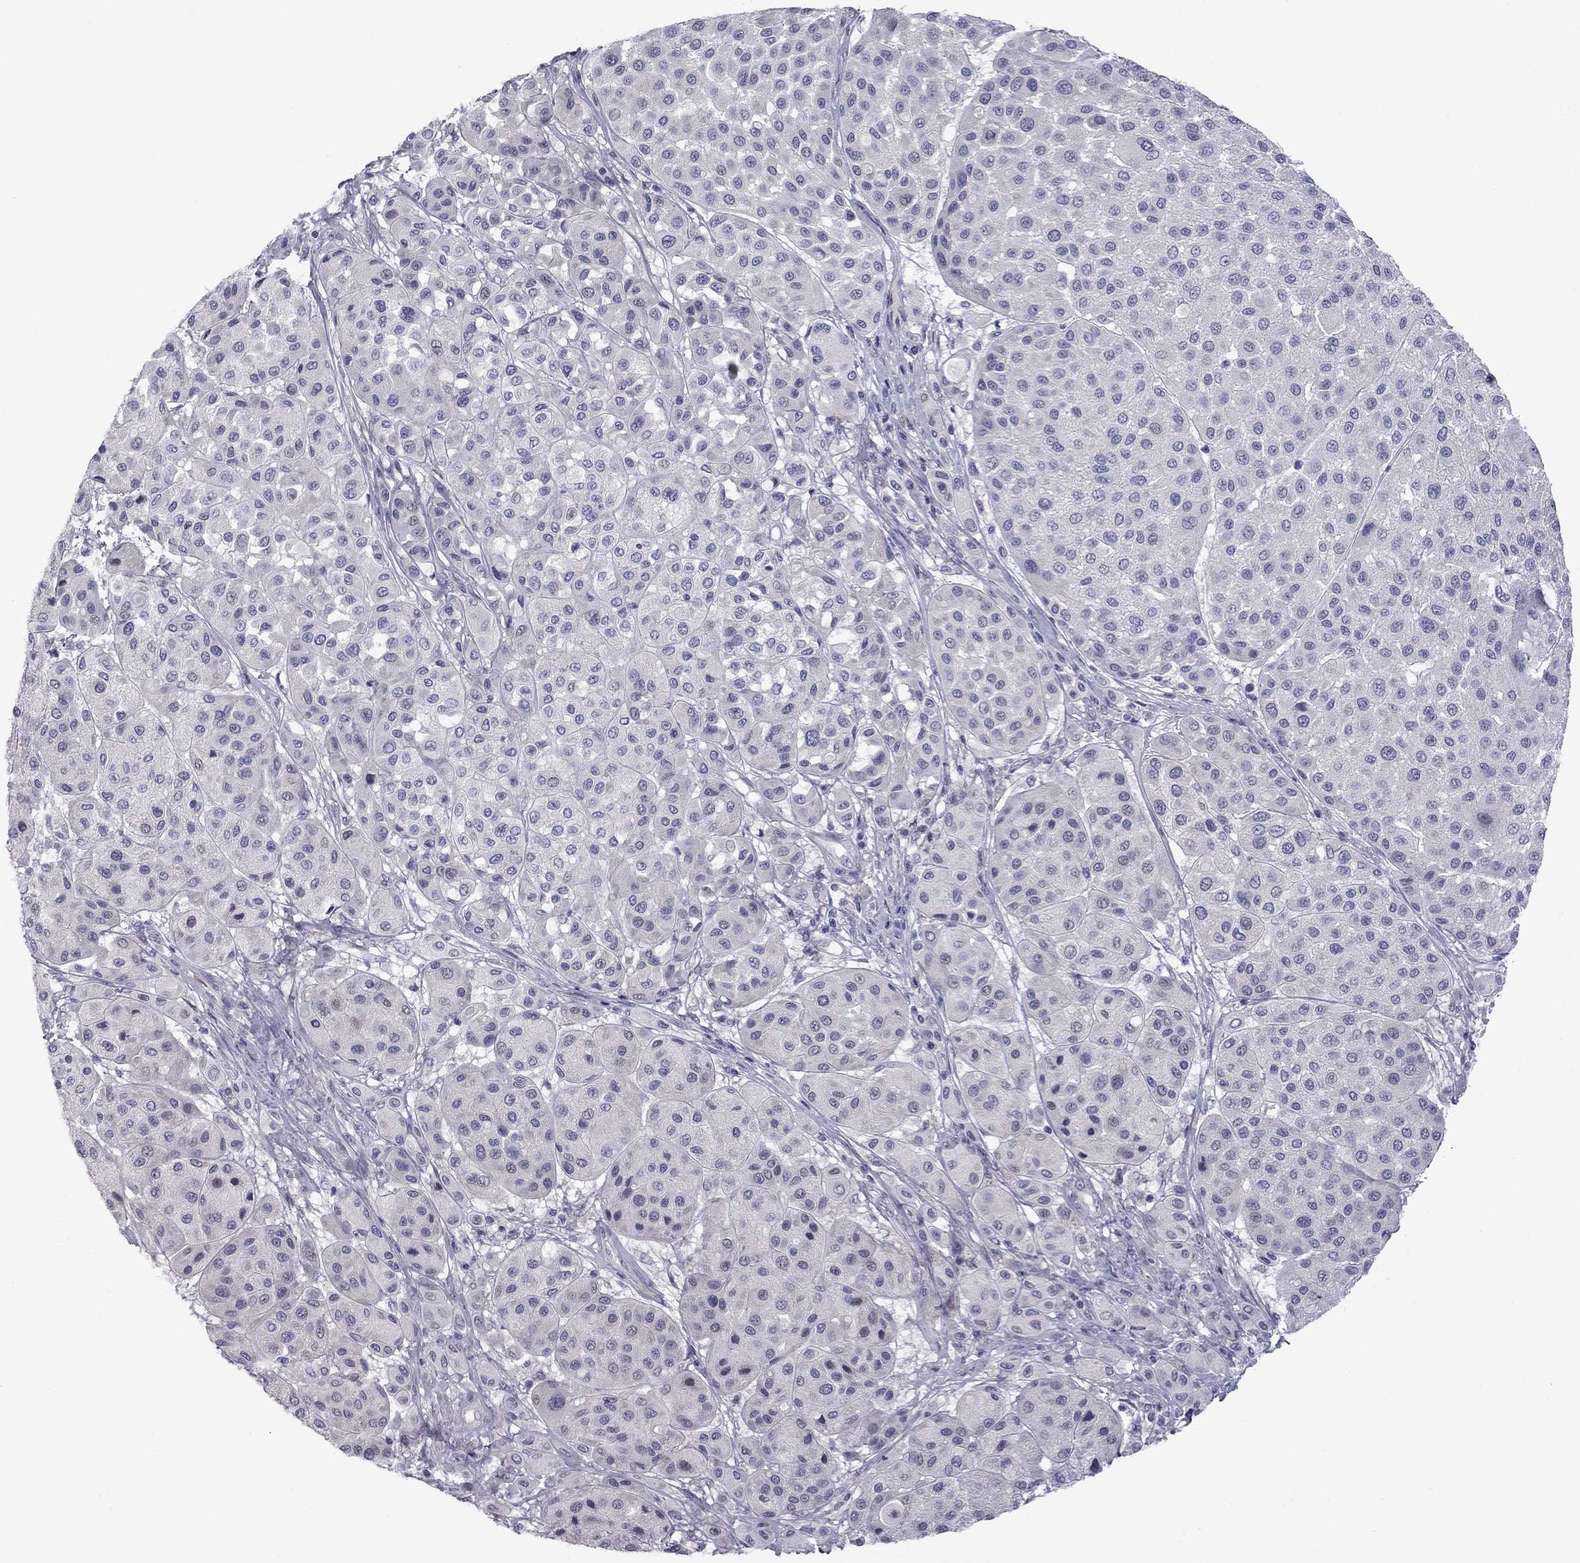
{"staining": {"intensity": "negative", "quantity": "none", "location": "none"}, "tissue": "melanoma", "cell_type": "Tumor cells", "image_type": "cancer", "snomed": [{"axis": "morphology", "description": "Malignant melanoma, Metastatic site"}, {"axis": "topography", "description": "Smooth muscle"}], "caption": "High power microscopy photomicrograph of an IHC micrograph of melanoma, revealing no significant staining in tumor cells. (Brightfield microscopy of DAB immunohistochemistry at high magnification).", "gene": "NRARP", "patient": {"sex": "male", "age": 41}}